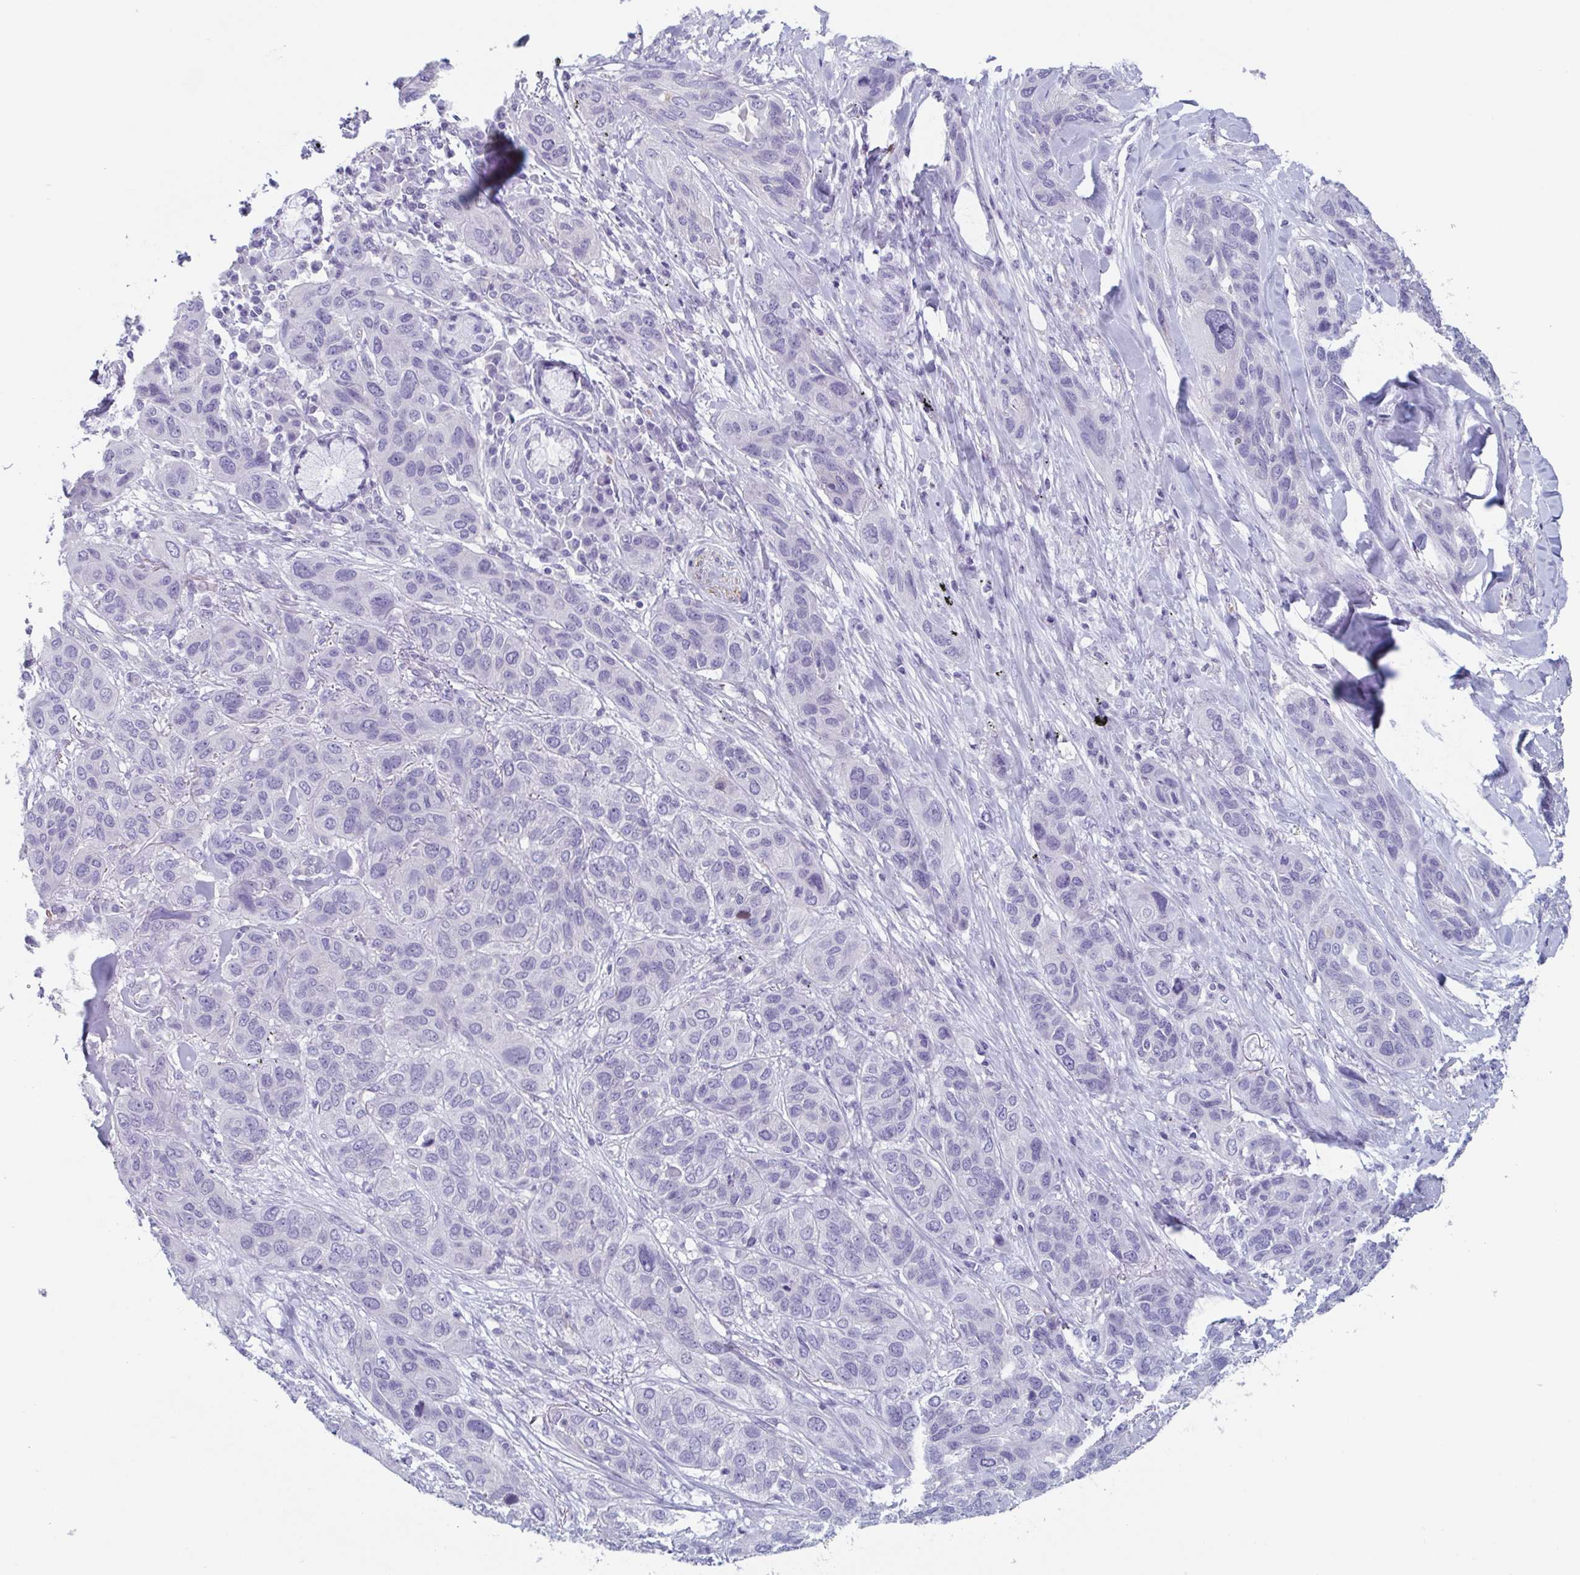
{"staining": {"intensity": "negative", "quantity": "none", "location": "none"}, "tissue": "lung cancer", "cell_type": "Tumor cells", "image_type": "cancer", "snomed": [{"axis": "morphology", "description": "Squamous cell carcinoma, NOS"}, {"axis": "topography", "description": "Lung"}], "caption": "Tumor cells show no significant protein positivity in lung squamous cell carcinoma. Brightfield microscopy of IHC stained with DAB (brown) and hematoxylin (blue), captured at high magnification.", "gene": "BPI", "patient": {"sex": "female", "age": 70}}